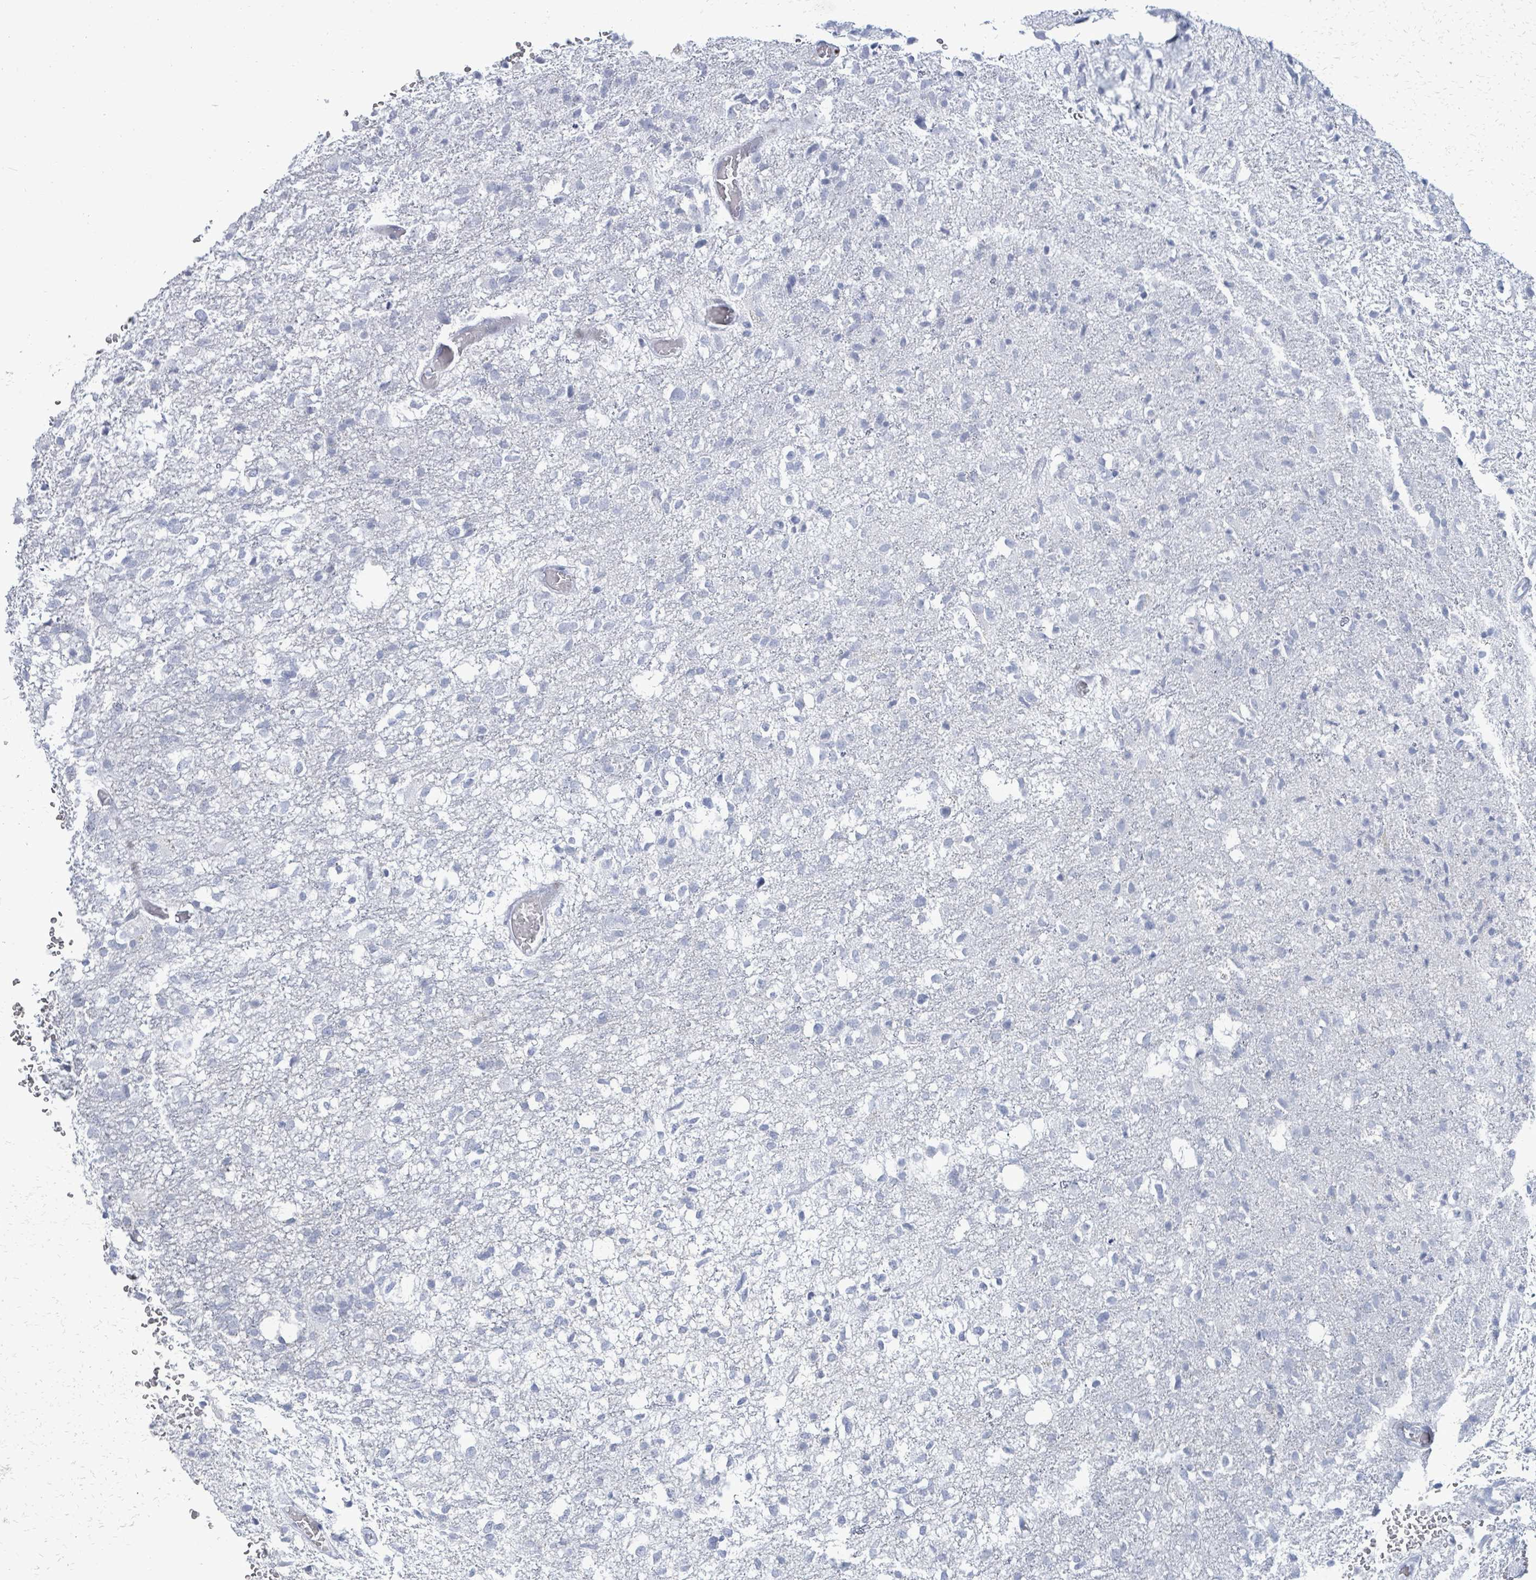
{"staining": {"intensity": "negative", "quantity": "none", "location": "none"}, "tissue": "glioma", "cell_type": "Tumor cells", "image_type": "cancer", "snomed": [{"axis": "morphology", "description": "Glioma, malignant, High grade"}, {"axis": "topography", "description": "Brain"}], "caption": "A histopathology image of malignant glioma (high-grade) stained for a protein exhibits no brown staining in tumor cells. (Brightfield microscopy of DAB immunohistochemistry (IHC) at high magnification).", "gene": "MALL", "patient": {"sex": "female", "age": 74}}